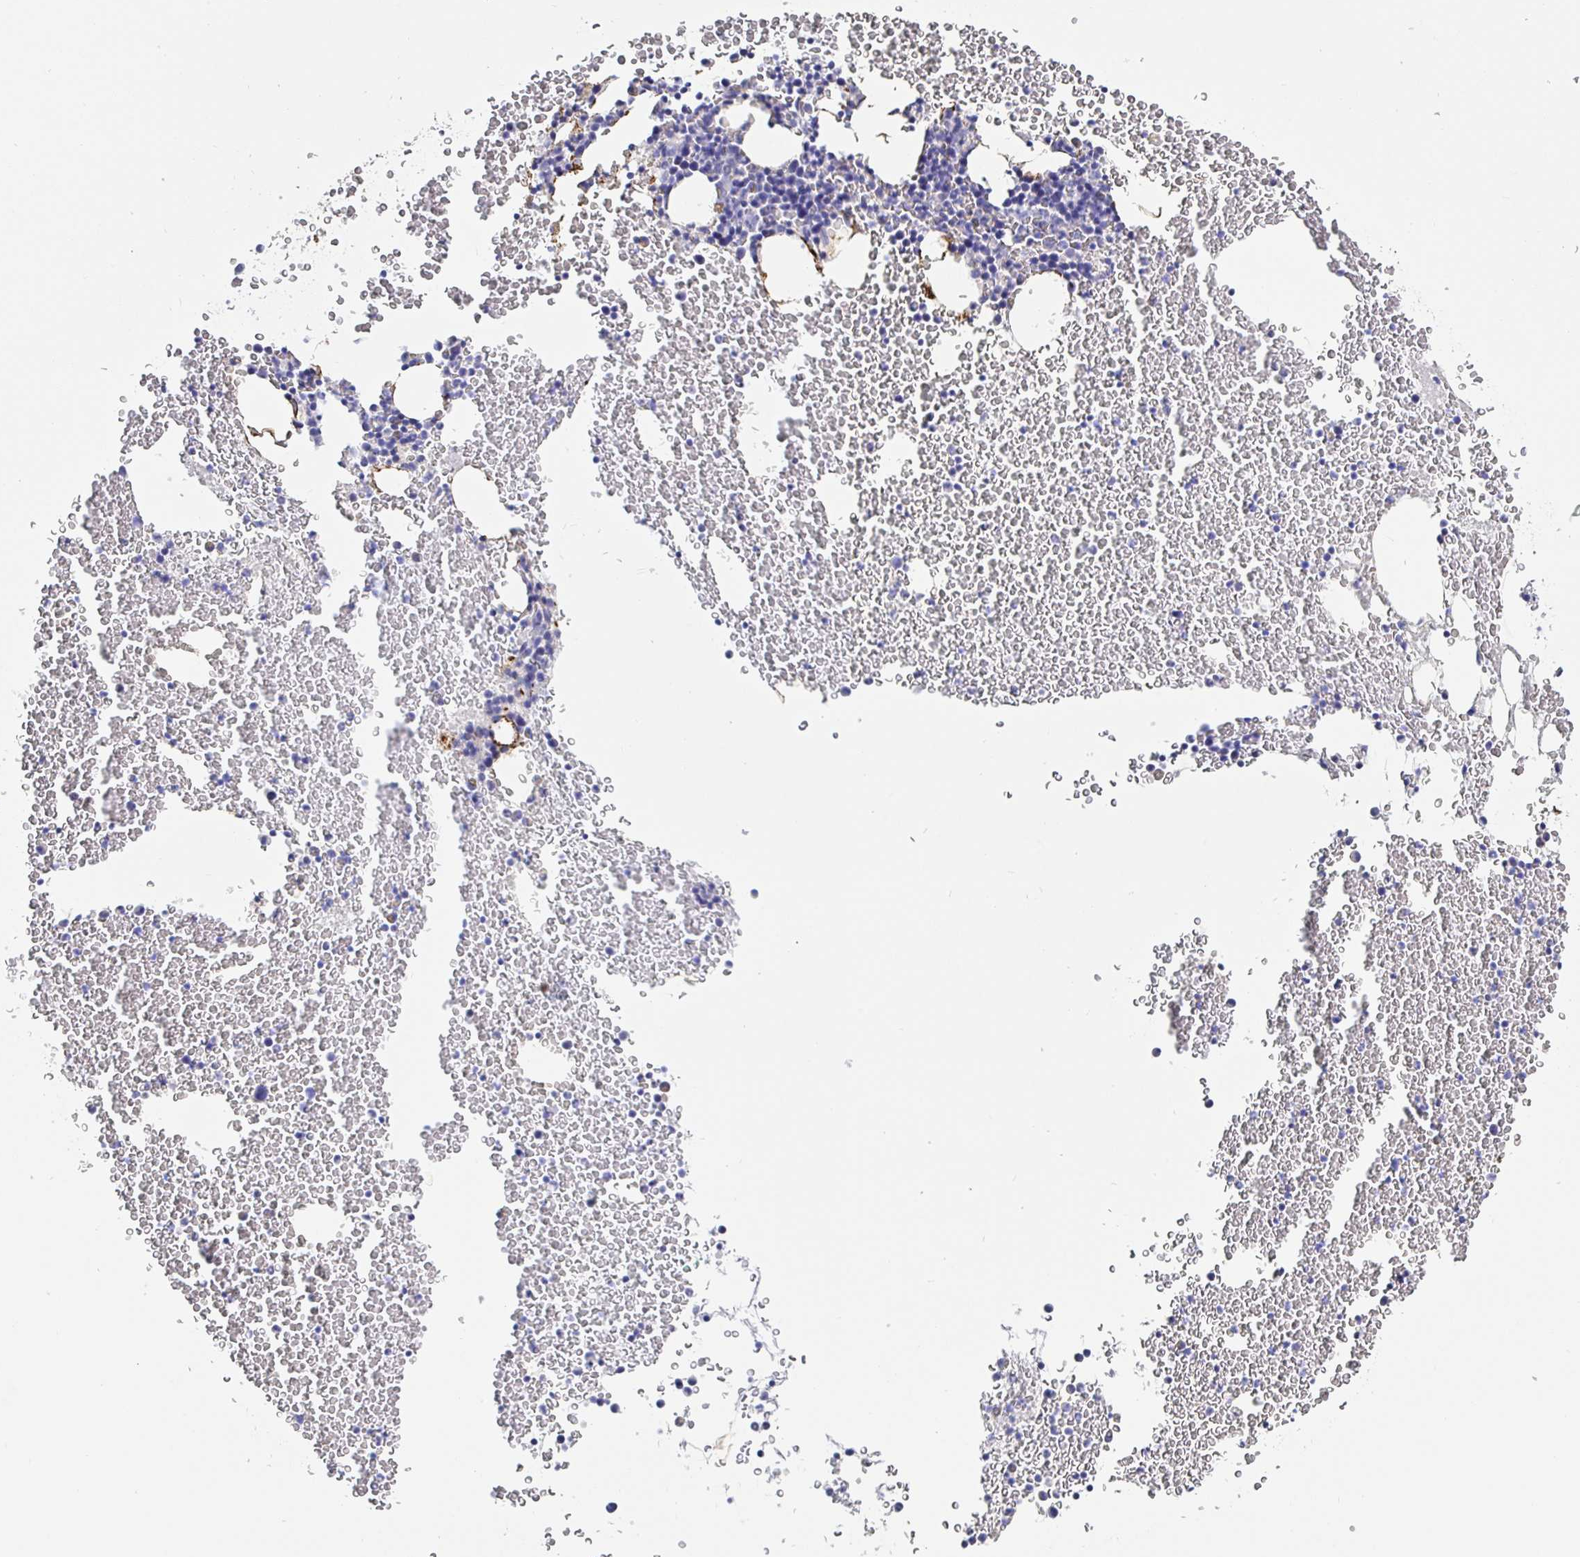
{"staining": {"intensity": "negative", "quantity": "none", "location": "none"}, "tissue": "bone marrow", "cell_type": "Hematopoietic cells", "image_type": "normal", "snomed": [{"axis": "morphology", "description": "Normal tissue, NOS"}, {"axis": "topography", "description": "Bone marrow"}], "caption": "Protein analysis of normal bone marrow demonstrates no significant positivity in hematopoietic cells. (Immunohistochemistry (ihc), brightfield microscopy, high magnification).", "gene": "MAOA", "patient": {"sex": "female", "age": 26}}